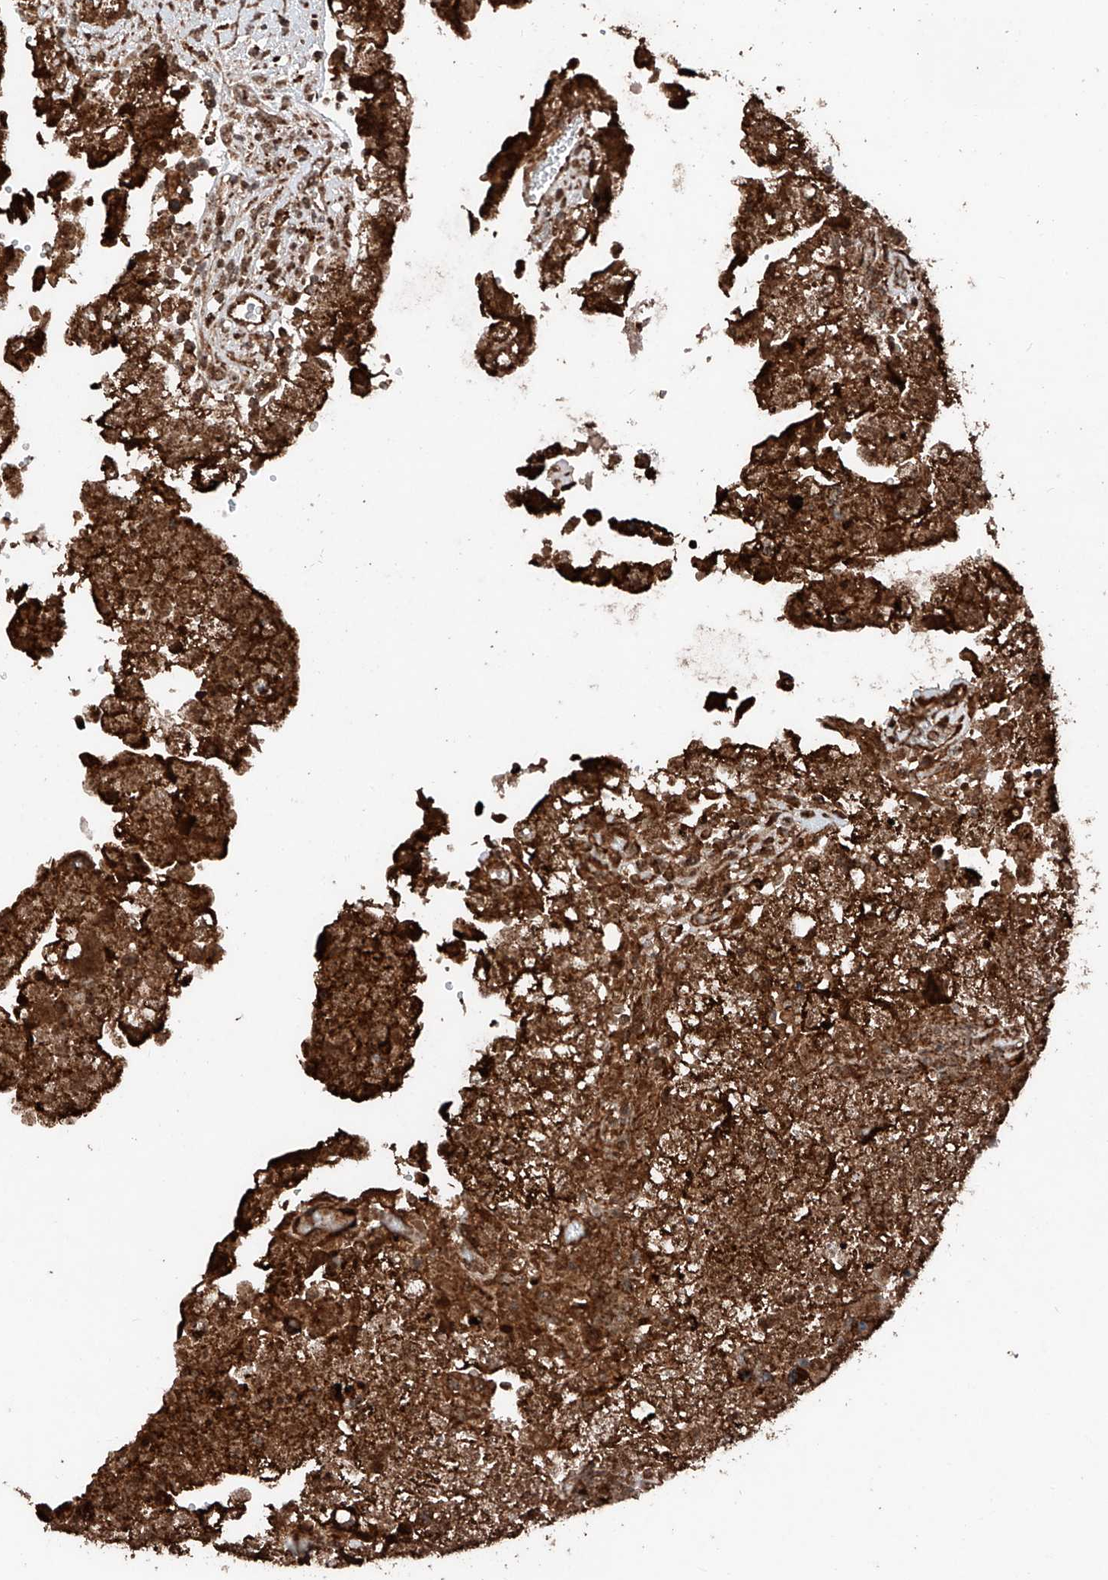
{"staining": {"intensity": "strong", "quantity": ">75%", "location": "cytoplasmic/membranous,nuclear"}, "tissue": "testis cancer", "cell_type": "Tumor cells", "image_type": "cancer", "snomed": [{"axis": "morphology", "description": "Carcinoma, Embryonal, NOS"}, {"axis": "topography", "description": "Testis"}], "caption": "Immunohistochemical staining of human testis cancer (embryonal carcinoma) exhibits strong cytoplasmic/membranous and nuclear protein staining in about >75% of tumor cells.", "gene": "ZSCAN29", "patient": {"sex": "male", "age": 37}}